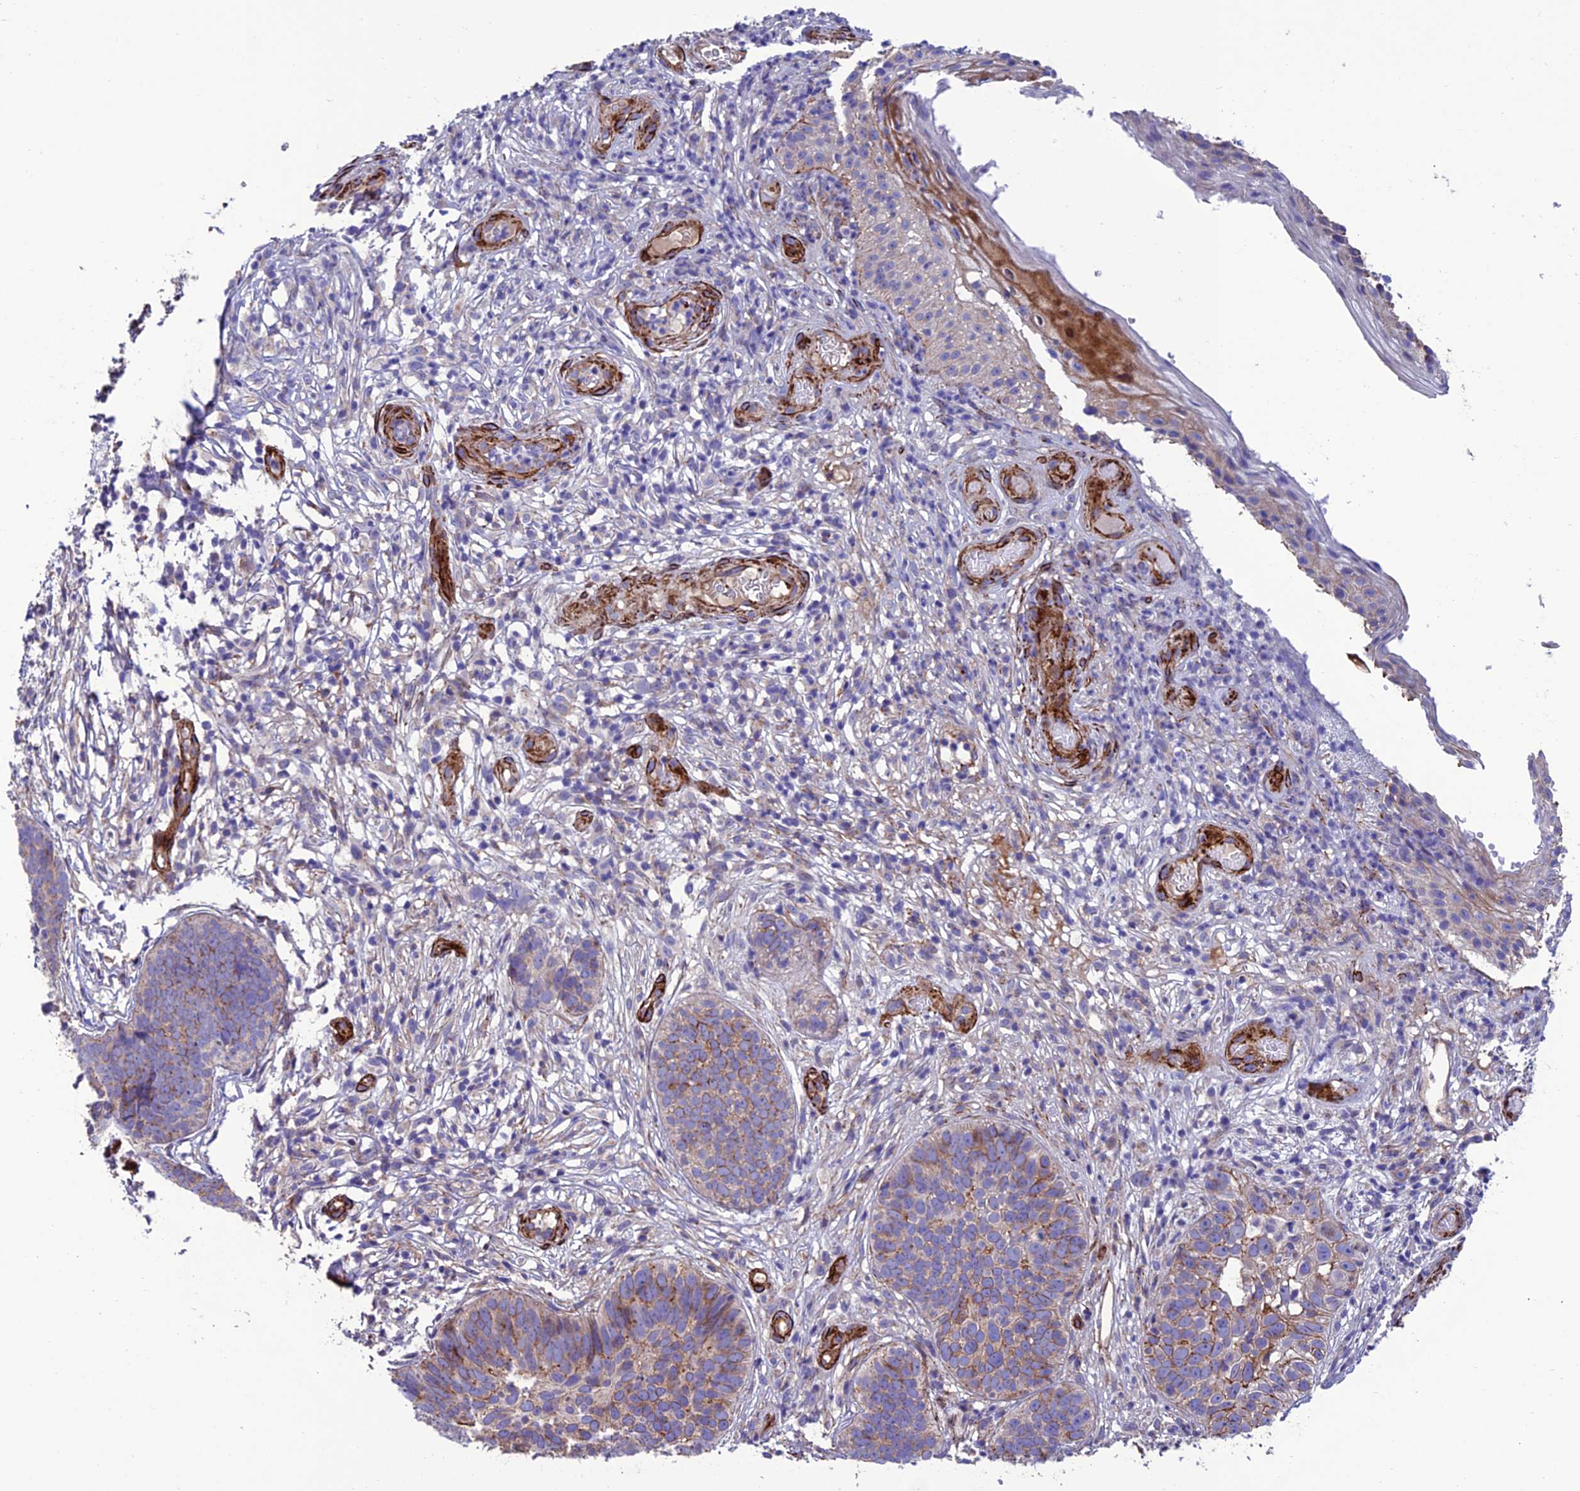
{"staining": {"intensity": "weak", "quantity": "25%-75%", "location": "cytoplasmic/membranous"}, "tissue": "skin cancer", "cell_type": "Tumor cells", "image_type": "cancer", "snomed": [{"axis": "morphology", "description": "Basal cell carcinoma"}, {"axis": "topography", "description": "Skin"}], "caption": "Immunohistochemical staining of human skin cancer (basal cell carcinoma) exhibits low levels of weak cytoplasmic/membranous protein staining in approximately 25%-75% of tumor cells.", "gene": "REX1BD", "patient": {"sex": "male", "age": 89}}